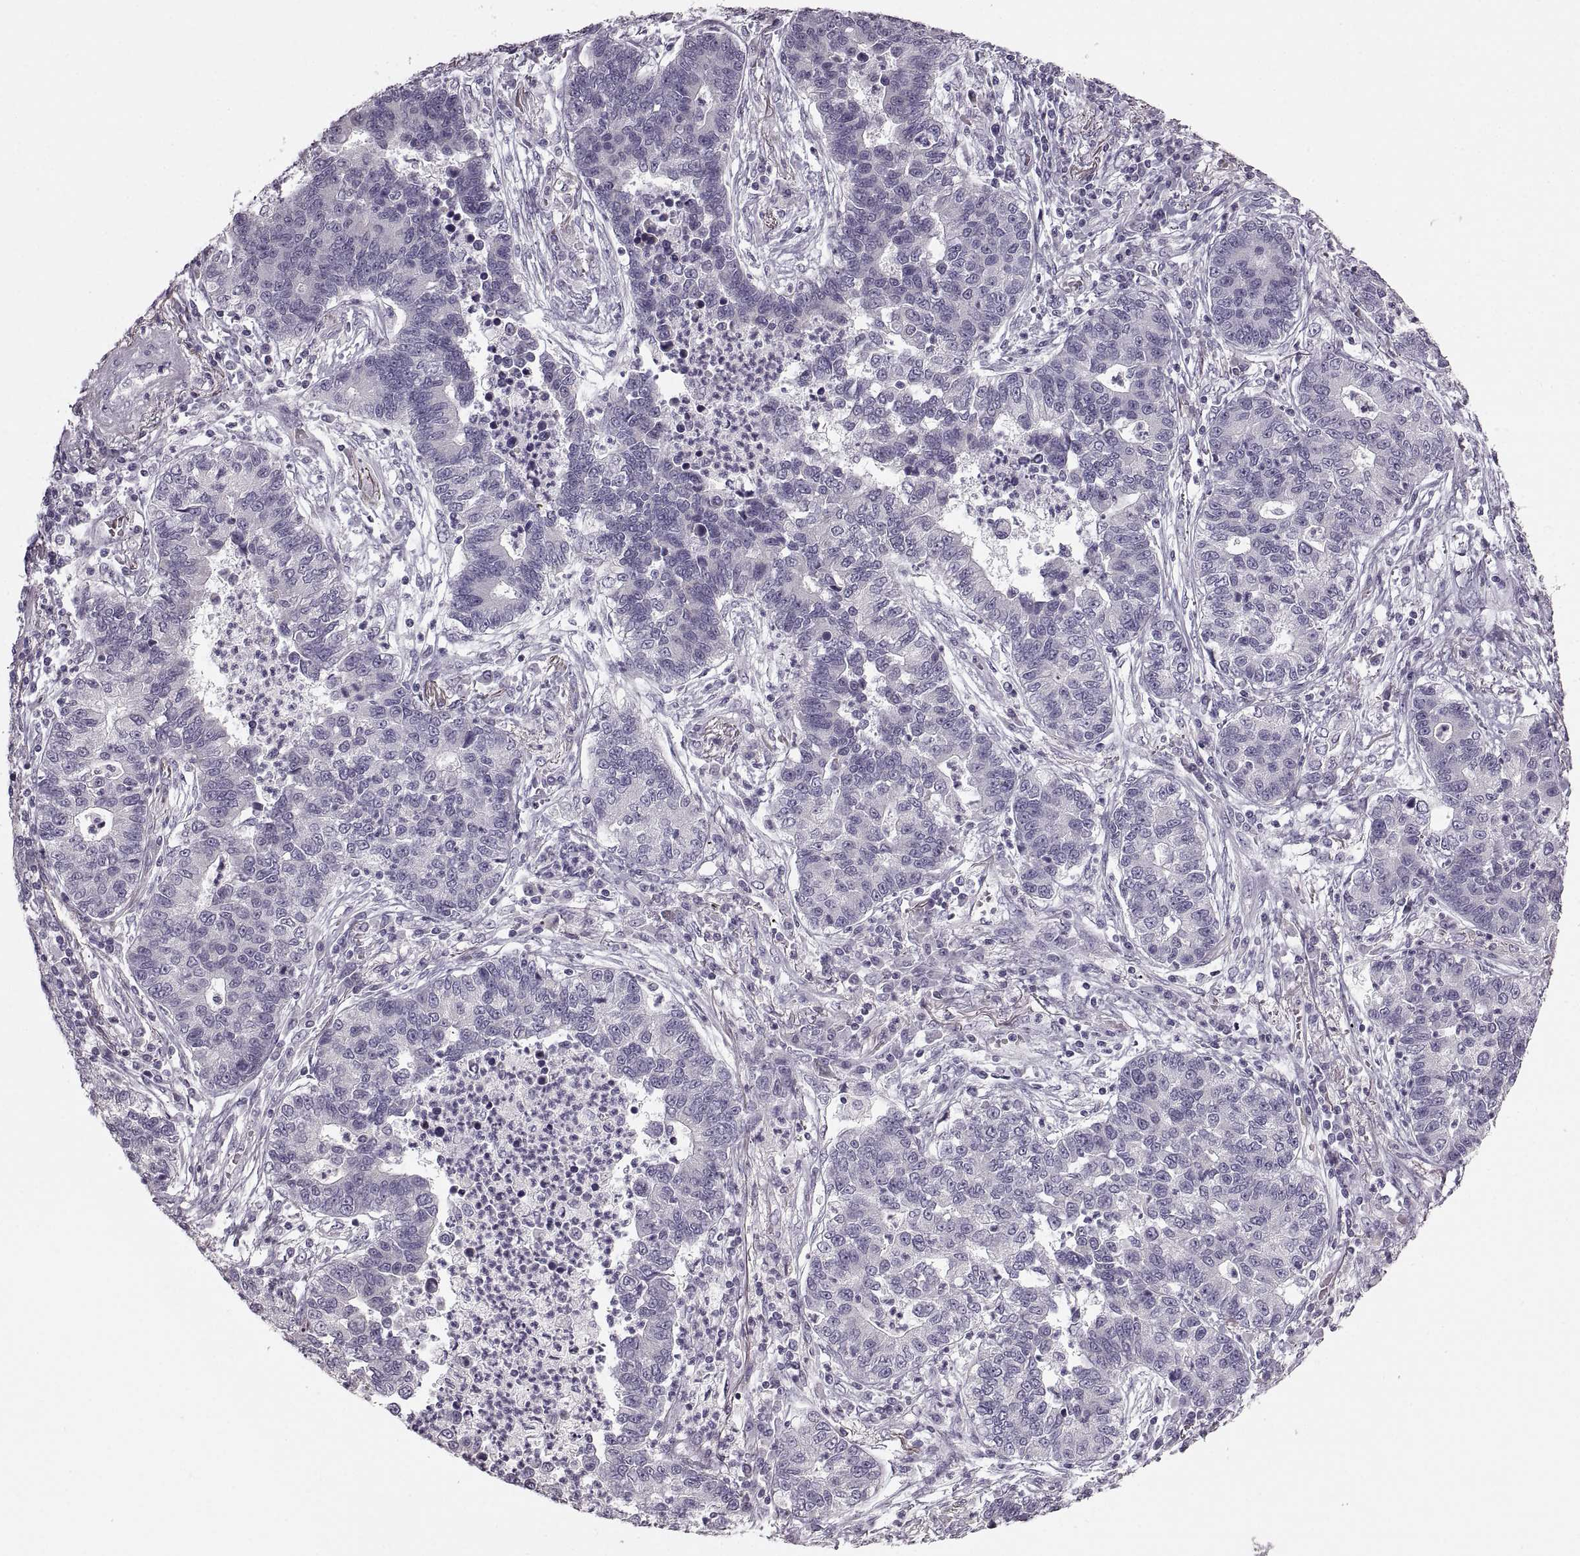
{"staining": {"intensity": "negative", "quantity": "none", "location": "none"}, "tissue": "lung cancer", "cell_type": "Tumor cells", "image_type": "cancer", "snomed": [{"axis": "morphology", "description": "Adenocarcinoma, NOS"}, {"axis": "topography", "description": "Lung"}], "caption": "Immunohistochemistry (IHC) of human adenocarcinoma (lung) displays no positivity in tumor cells. (IHC, brightfield microscopy, high magnification).", "gene": "CNTN1", "patient": {"sex": "female", "age": 57}}